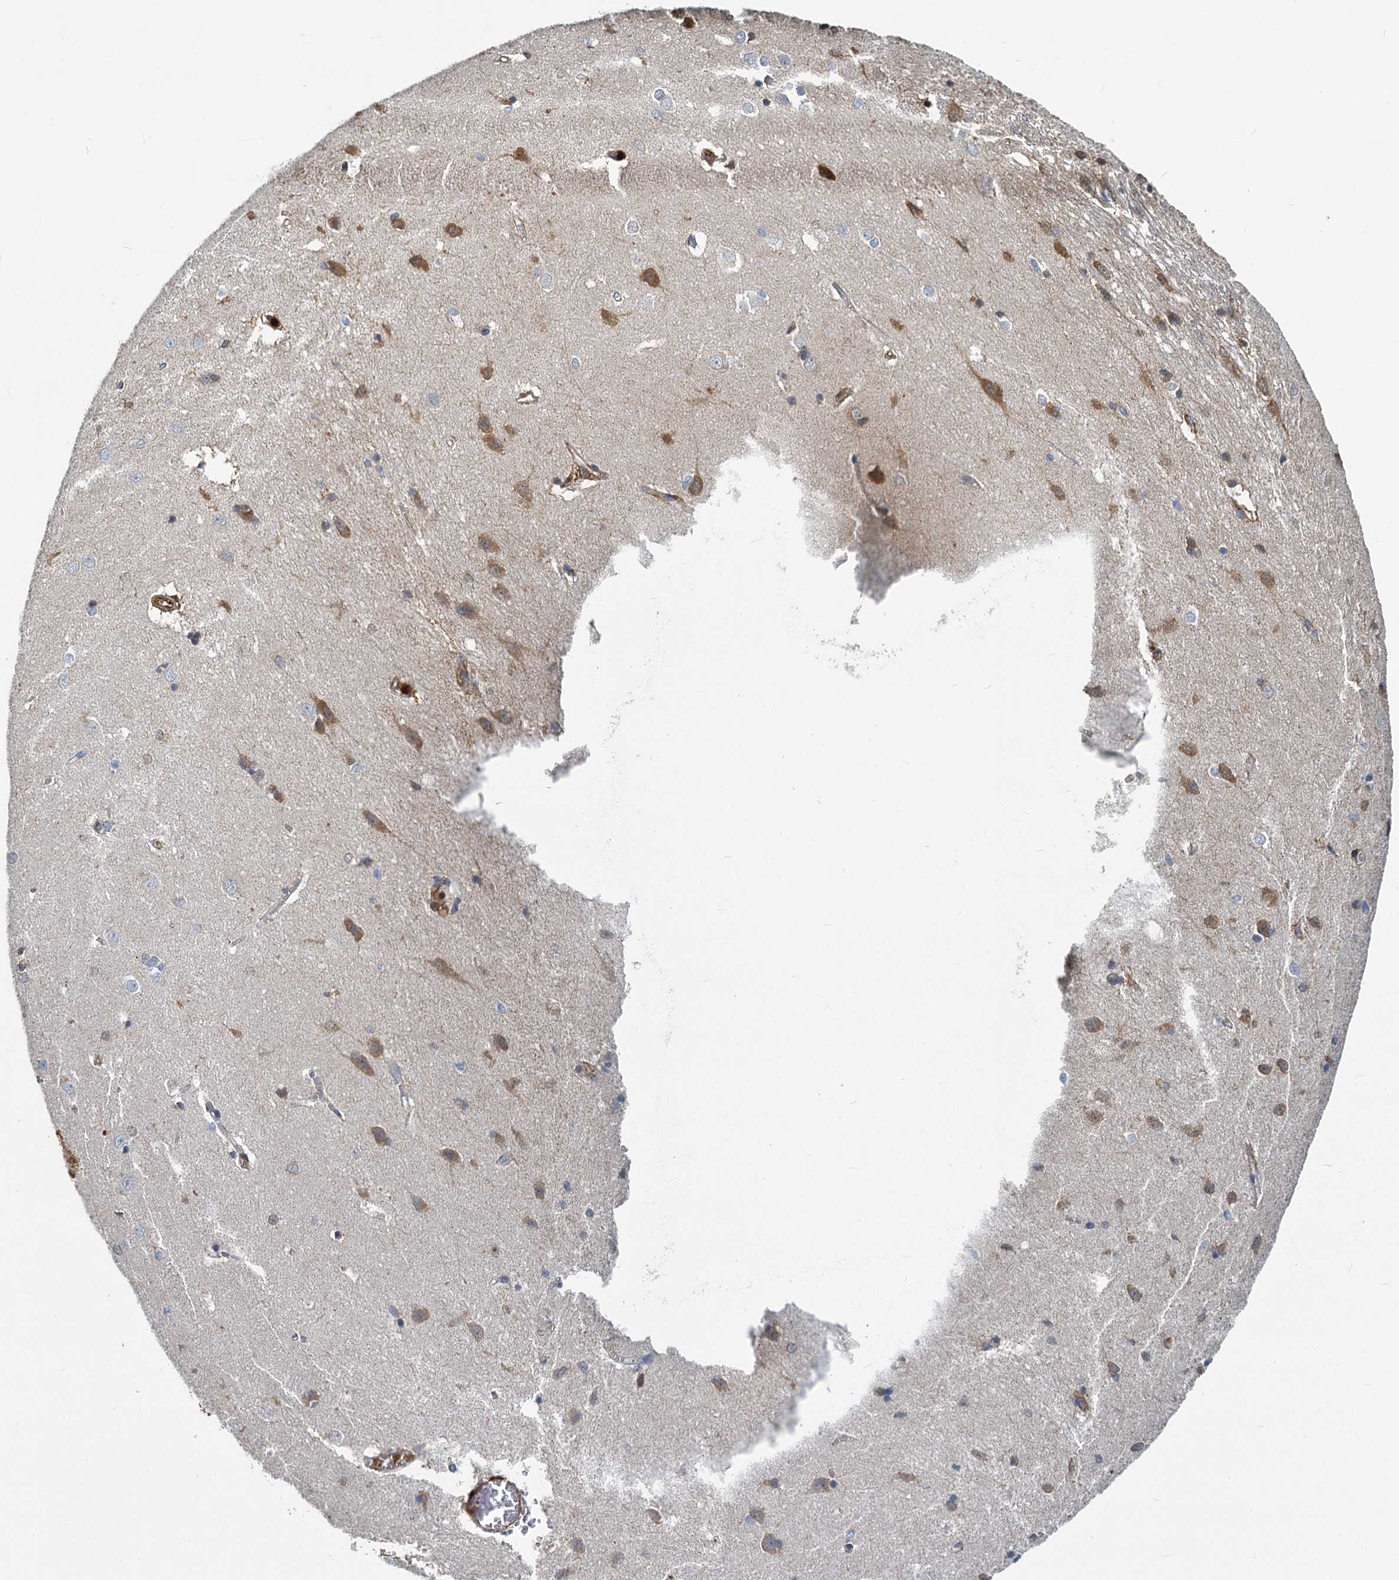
{"staining": {"intensity": "weak", "quantity": "<25%", "location": "cytoplasmic/membranous"}, "tissue": "caudate", "cell_type": "Glial cells", "image_type": "normal", "snomed": [{"axis": "morphology", "description": "Normal tissue, NOS"}, {"axis": "topography", "description": "Lateral ventricle wall"}], "caption": "High power microscopy histopathology image of an immunohistochemistry (IHC) photomicrograph of normal caudate, revealing no significant staining in glial cells. The staining is performed using DAB (3,3'-diaminobenzidine) brown chromogen with nuclei counter-stained in using hematoxylin.", "gene": "S100A6", "patient": {"sex": "male", "age": 37}}